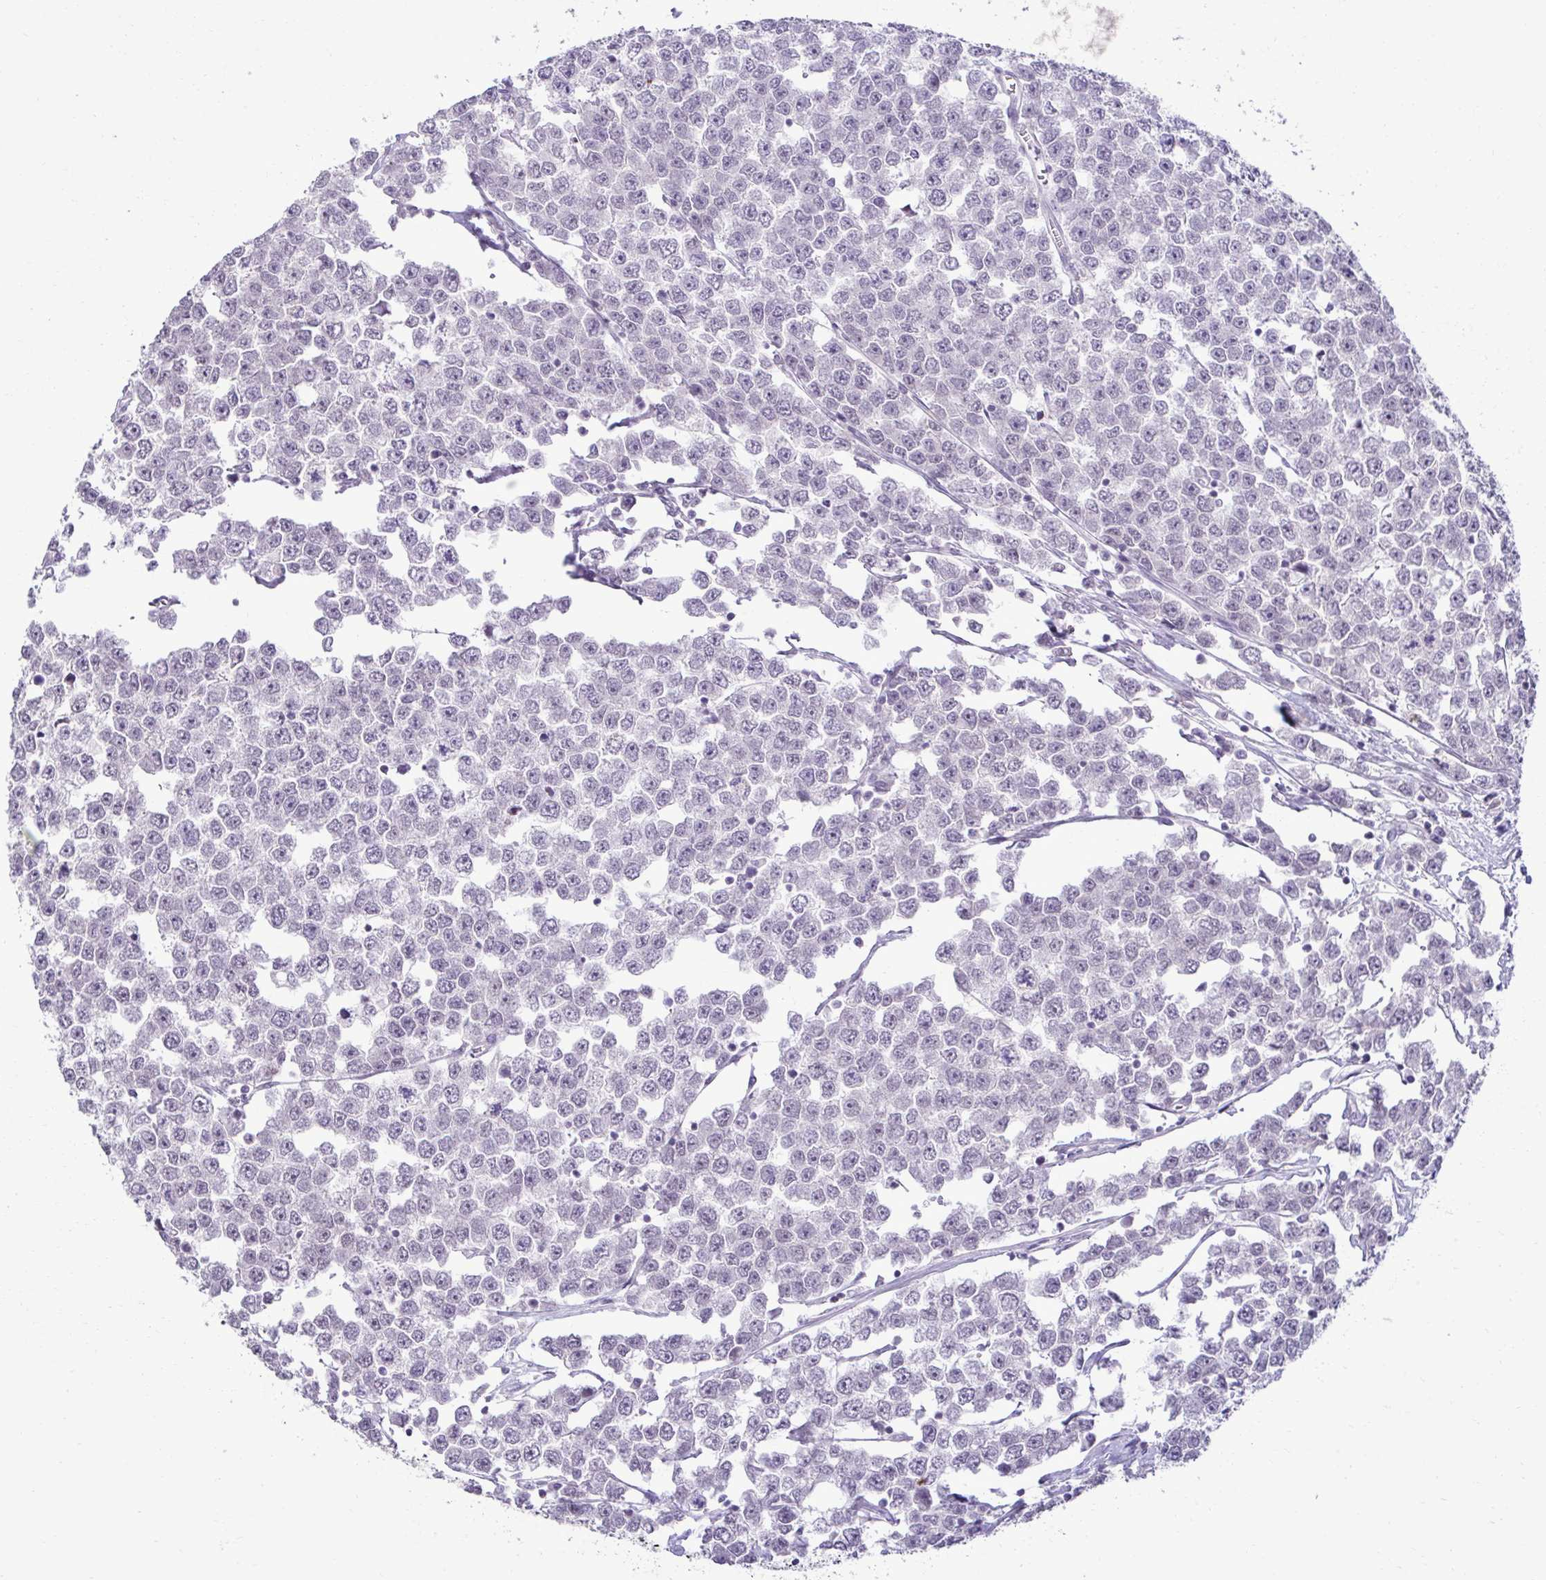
{"staining": {"intensity": "negative", "quantity": "none", "location": "none"}, "tissue": "testis cancer", "cell_type": "Tumor cells", "image_type": "cancer", "snomed": [{"axis": "morphology", "description": "Seminoma, NOS"}, {"axis": "morphology", "description": "Carcinoma, Embryonal, NOS"}, {"axis": "topography", "description": "Testis"}], "caption": "Testis cancer (seminoma) was stained to show a protein in brown. There is no significant positivity in tumor cells.", "gene": "SLC30A3", "patient": {"sex": "male", "age": 52}}